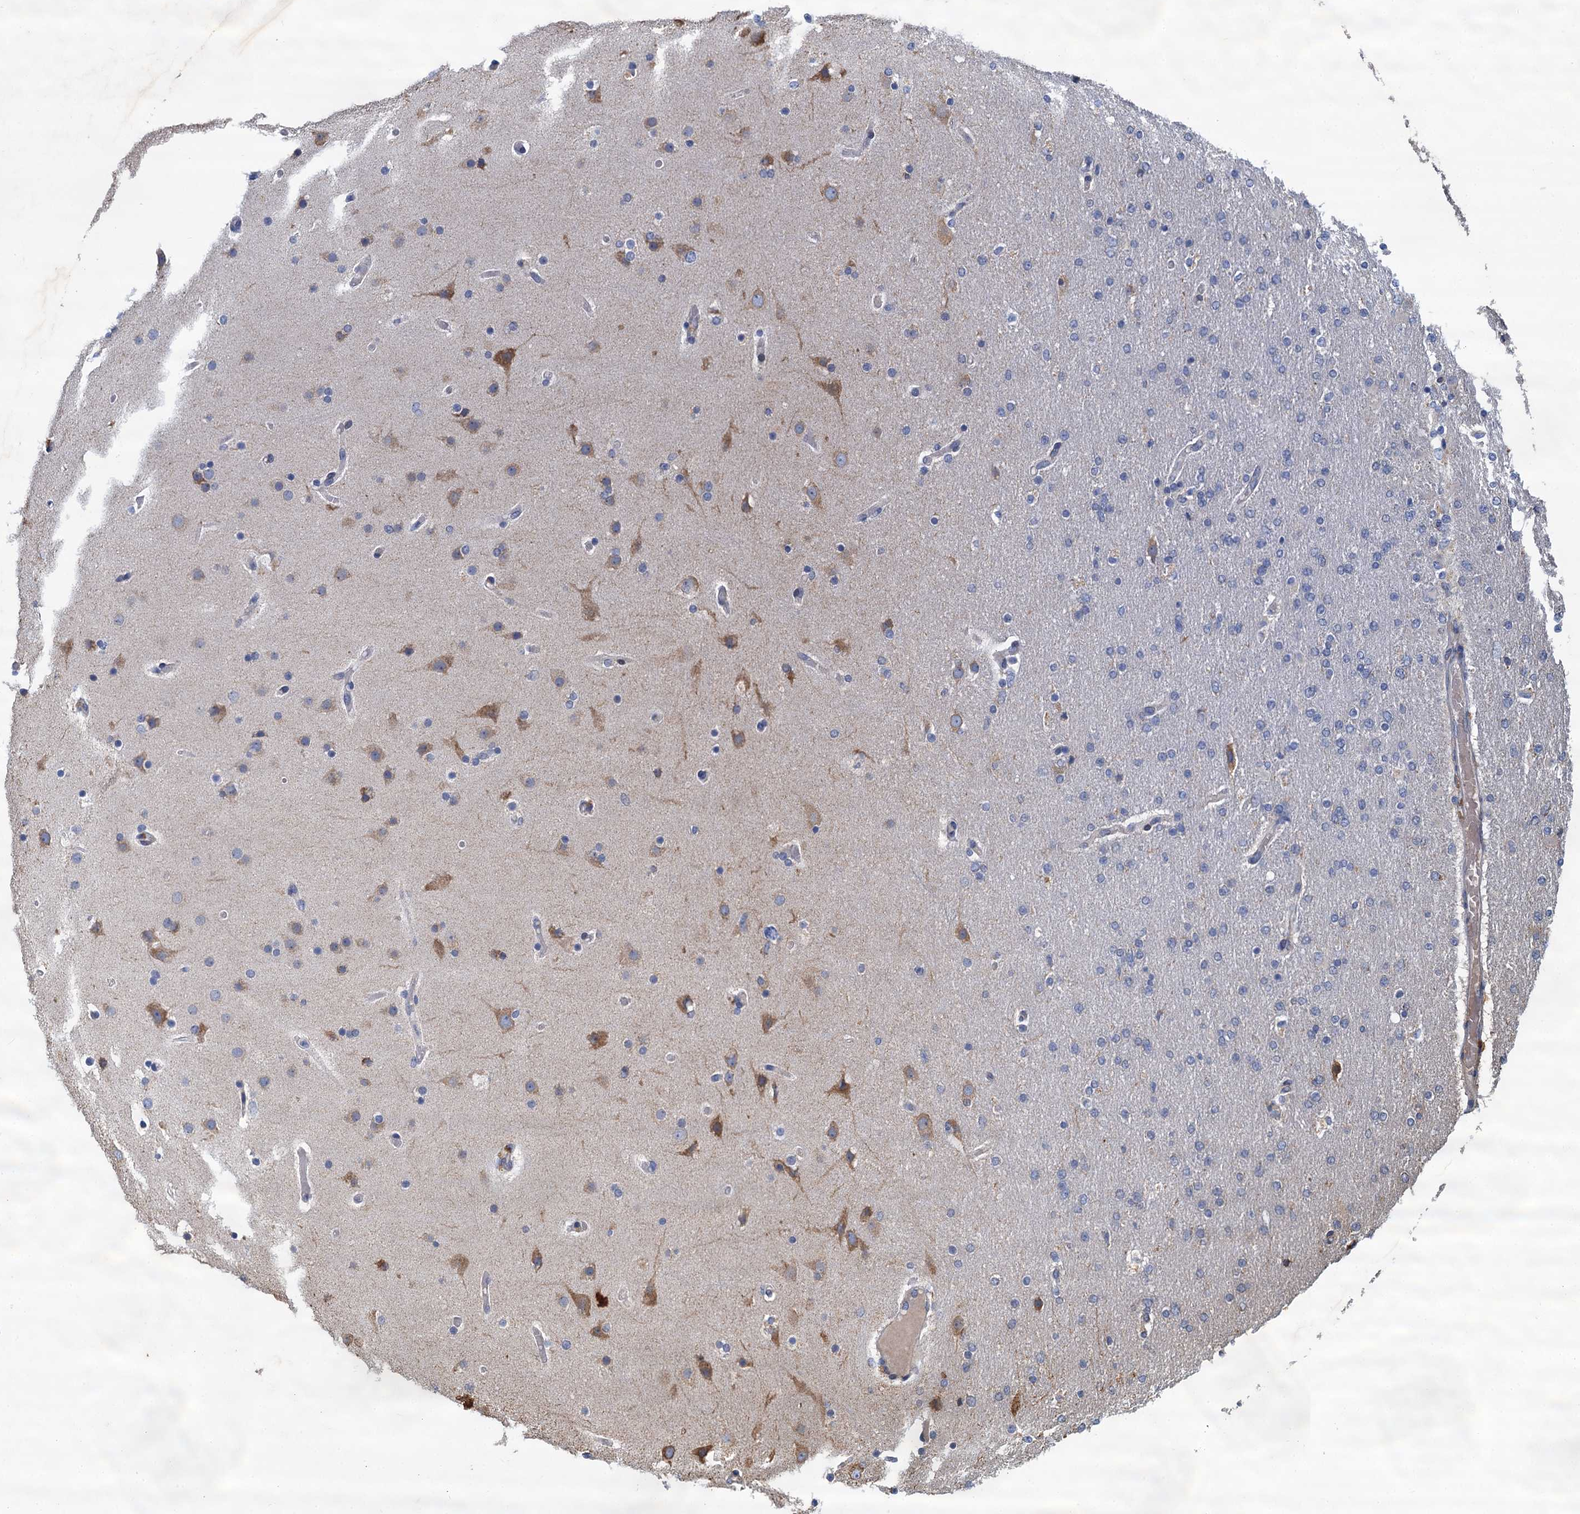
{"staining": {"intensity": "negative", "quantity": "none", "location": "none"}, "tissue": "glioma", "cell_type": "Tumor cells", "image_type": "cancer", "snomed": [{"axis": "morphology", "description": "Glioma, malignant, High grade"}, {"axis": "topography", "description": "Cerebral cortex"}], "caption": "Immunohistochemical staining of glioma exhibits no significant positivity in tumor cells. (Immunohistochemistry, brightfield microscopy, high magnification).", "gene": "LINS1", "patient": {"sex": "female", "age": 36}}